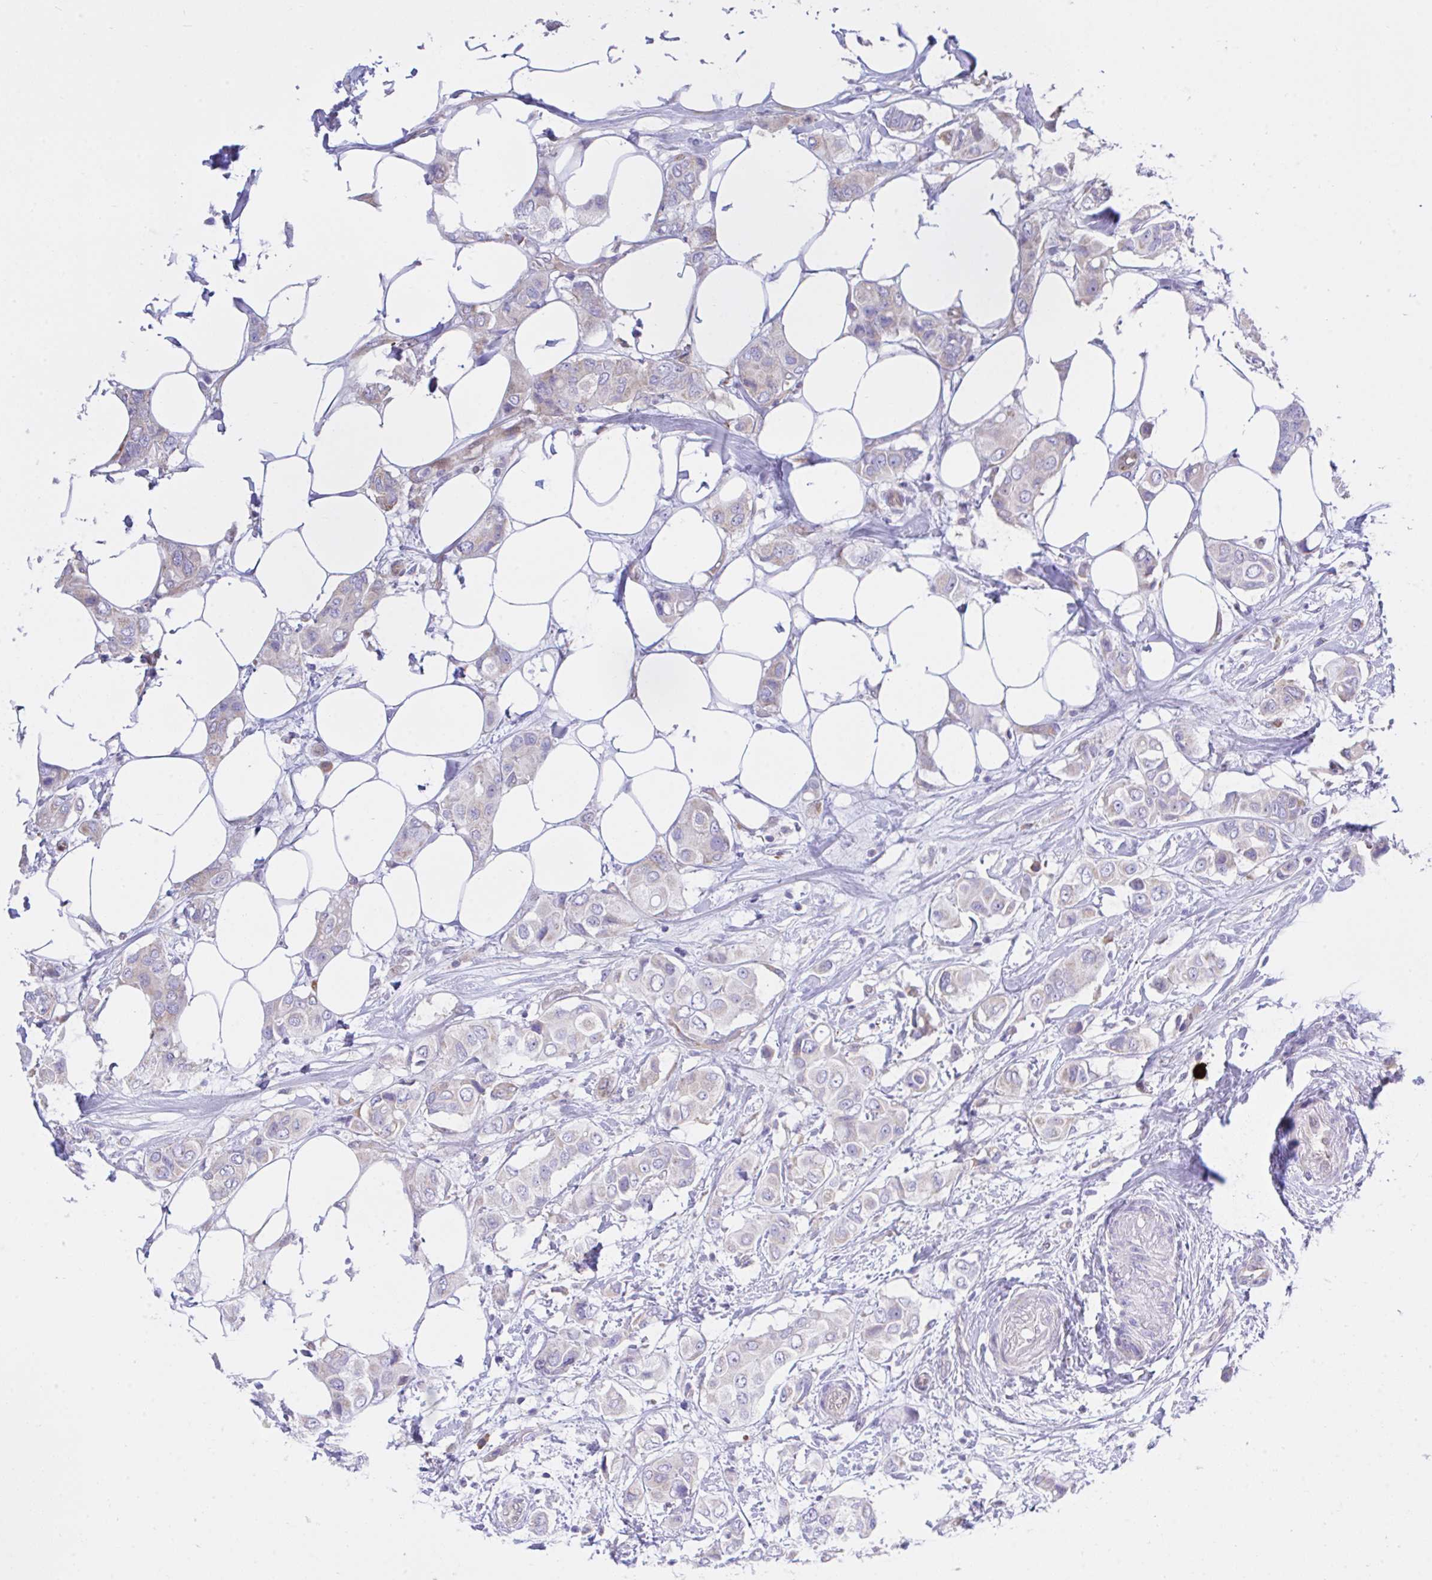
{"staining": {"intensity": "negative", "quantity": "none", "location": "none"}, "tissue": "breast cancer", "cell_type": "Tumor cells", "image_type": "cancer", "snomed": [{"axis": "morphology", "description": "Lobular carcinoma"}, {"axis": "topography", "description": "Breast"}], "caption": "Breast cancer (lobular carcinoma) was stained to show a protein in brown. There is no significant staining in tumor cells.", "gene": "EEF1A2", "patient": {"sex": "female", "age": 51}}